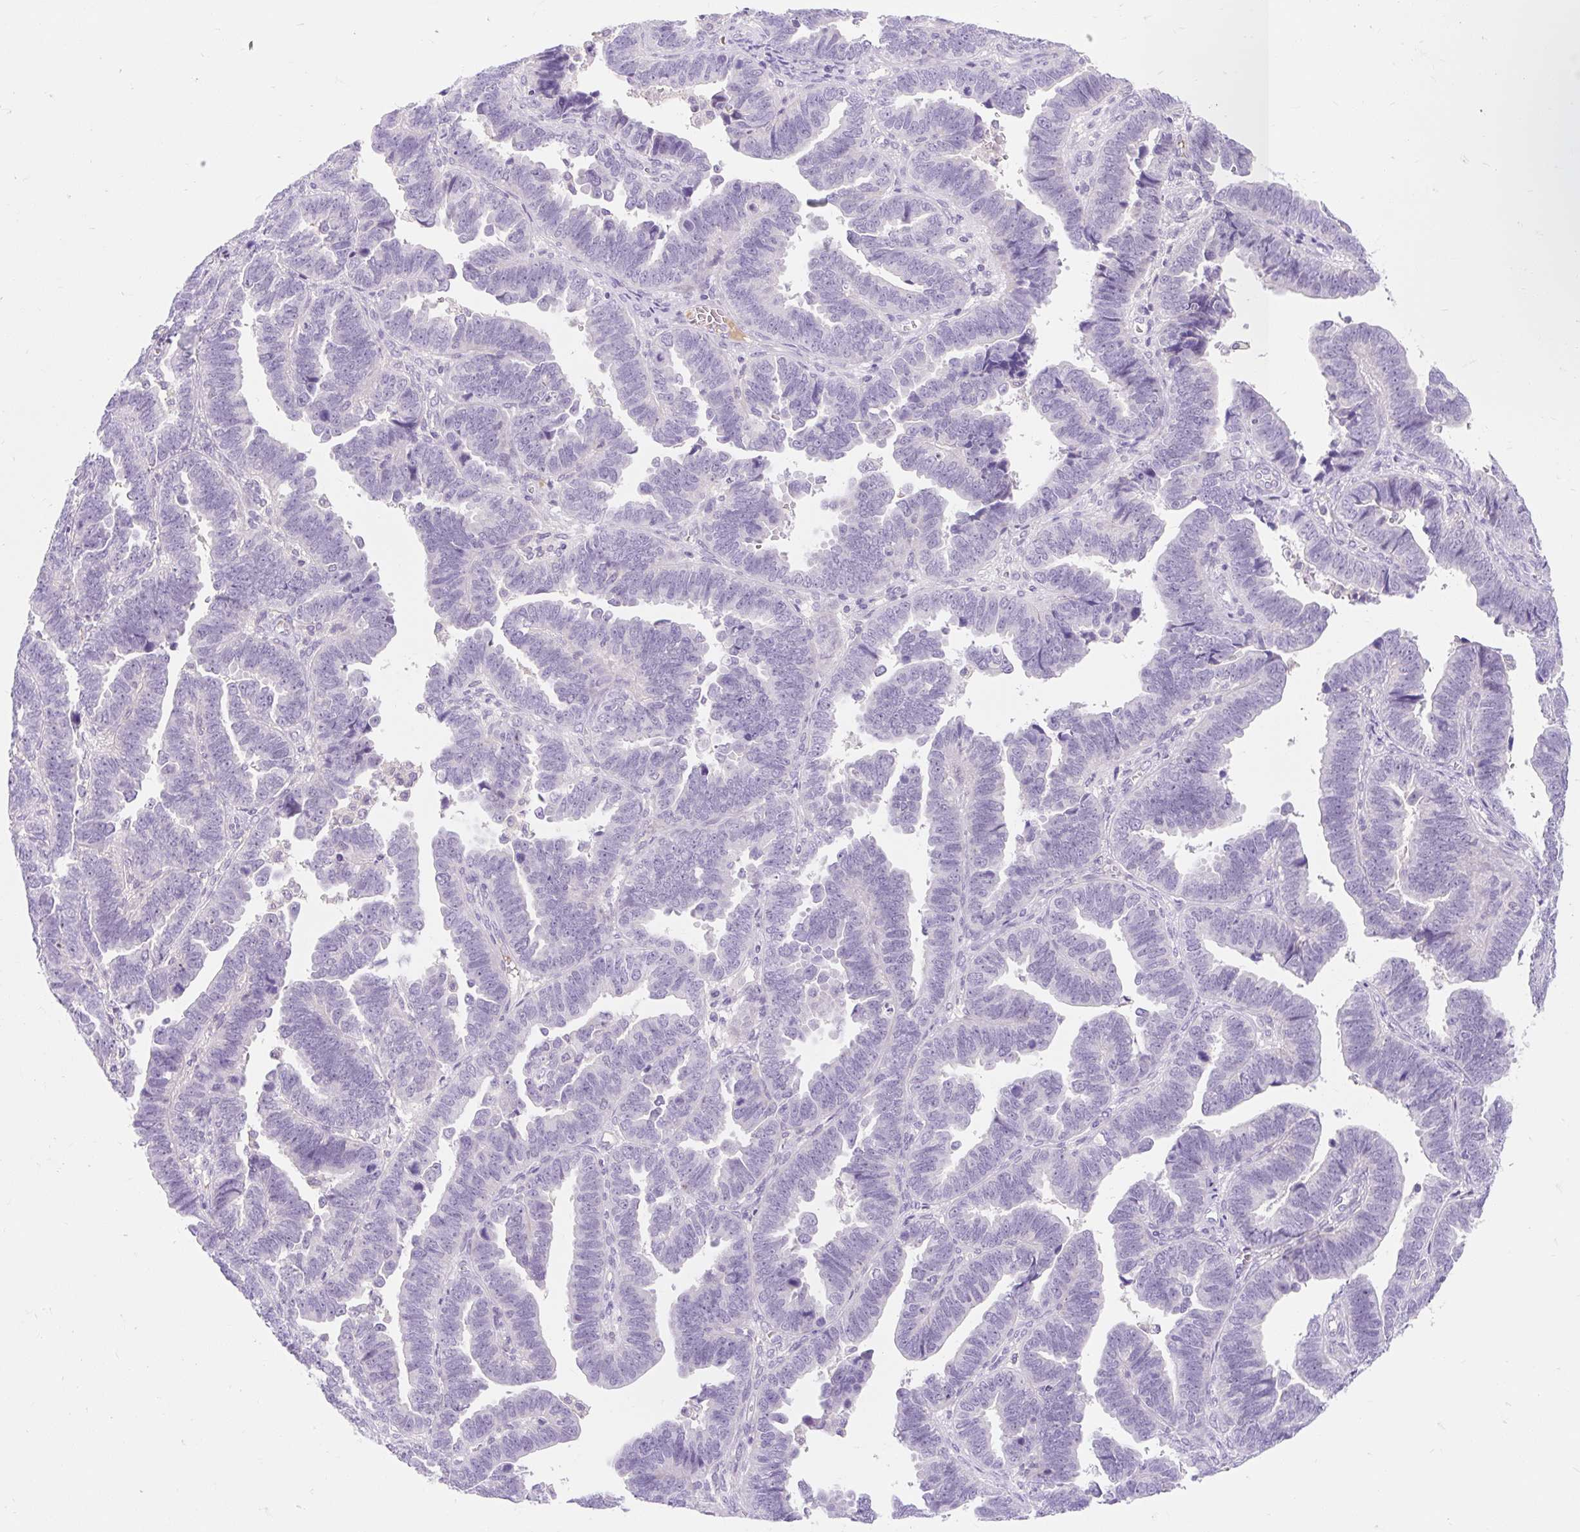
{"staining": {"intensity": "negative", "quantity": "none", "location": "none"}, "tissue": "endometrial cancer", "cell_type": "Tumor cells", "image_type": "cancer", "snomed": [{"axis": "morphology", "description": "Adenocarcinoma, NOS"}, {"axis": "topography", "description": "Endometrium"}], "caption": "Tumor cells are negative for brown protein staining in endometrial cancer (adenocarcinoma).", "gene": "SLC28A1", "patient": {"sex": "female", "age": 75}}